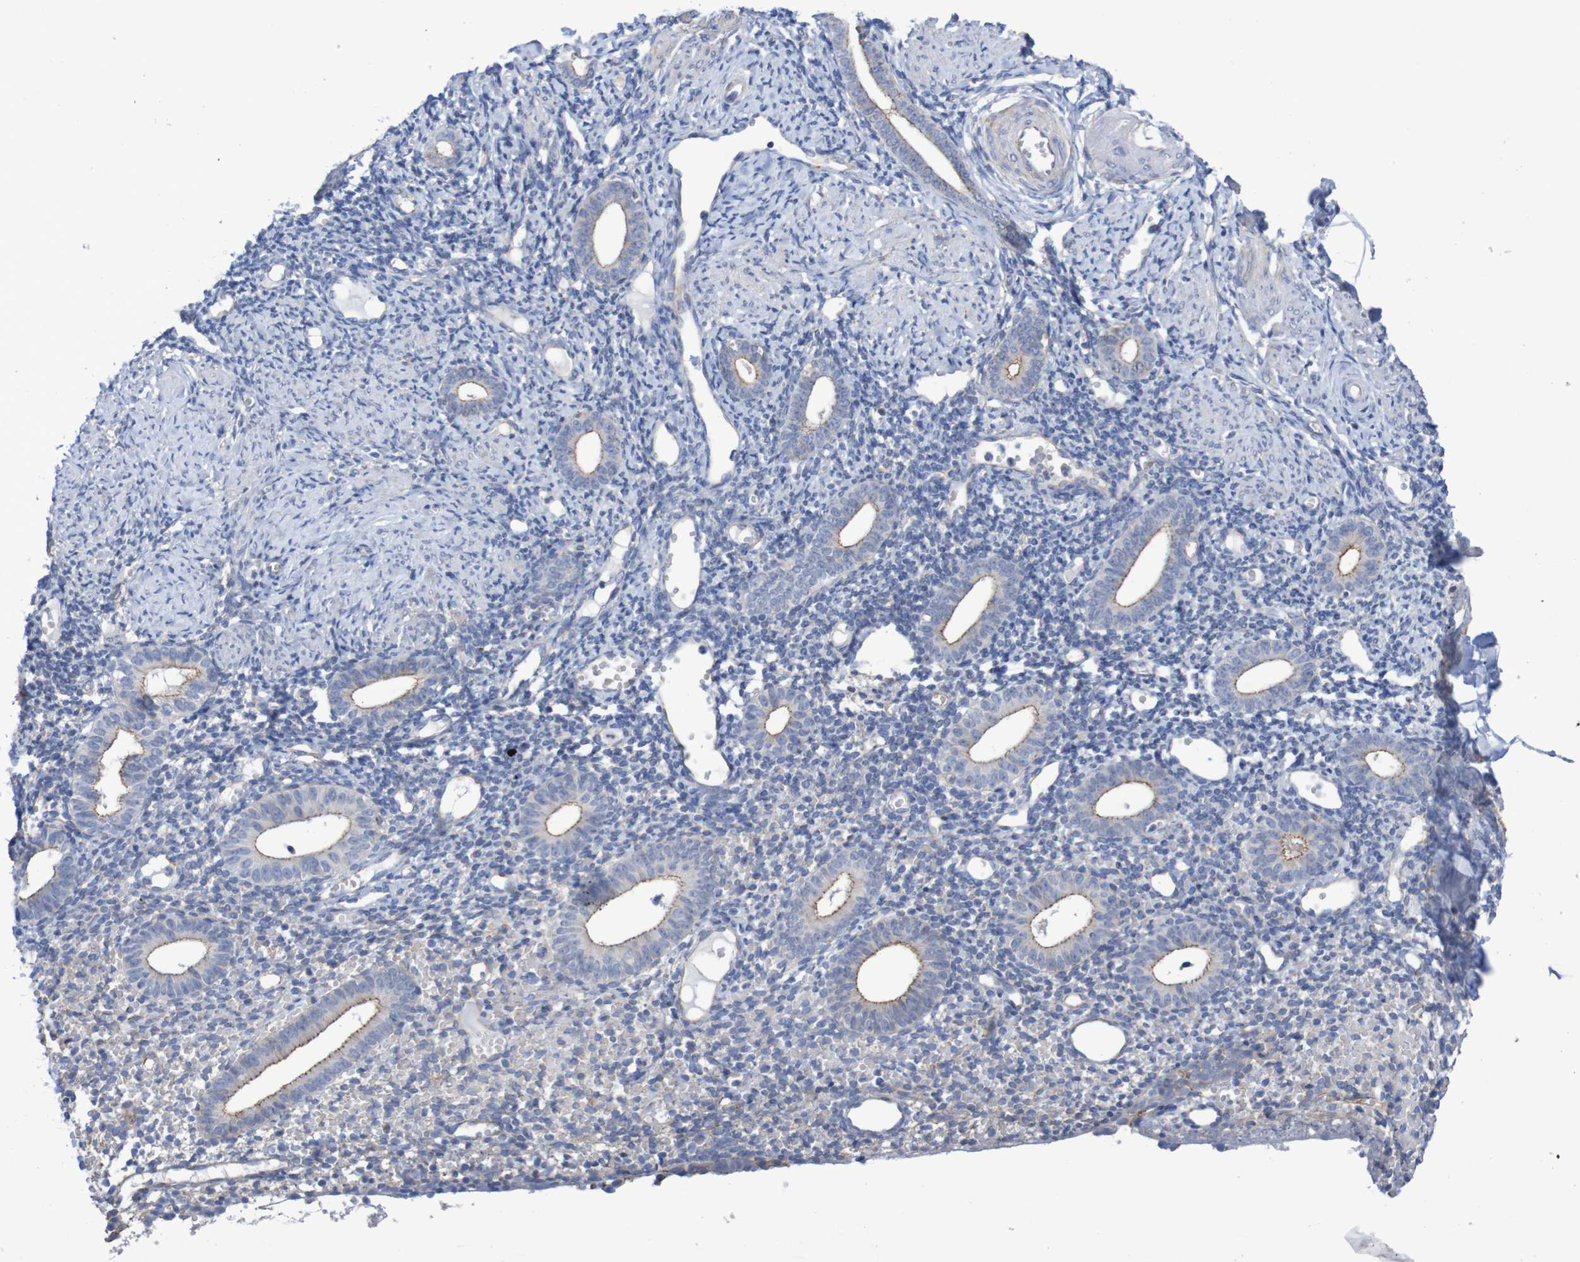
{"staining": {"intensity": "weak", "quantity": "<25%", "location": "cytoplasmic/membranous"}, "tissue": "endometrium", "cell_type": "Cells in endometrial stroma", "image_type": "normal", "snomed": [{"axis": "morphology", "description": "Normal tissue, NOS"}, {"axis": "topography", "description": "Endometrium"}], "caption": "There is no significant positivity in cells in endometrial stroma of endometrium. Nuclei are stained in blue.", "gene": "NECTIN2", "patient": {"sex": "female", "age": 50}}